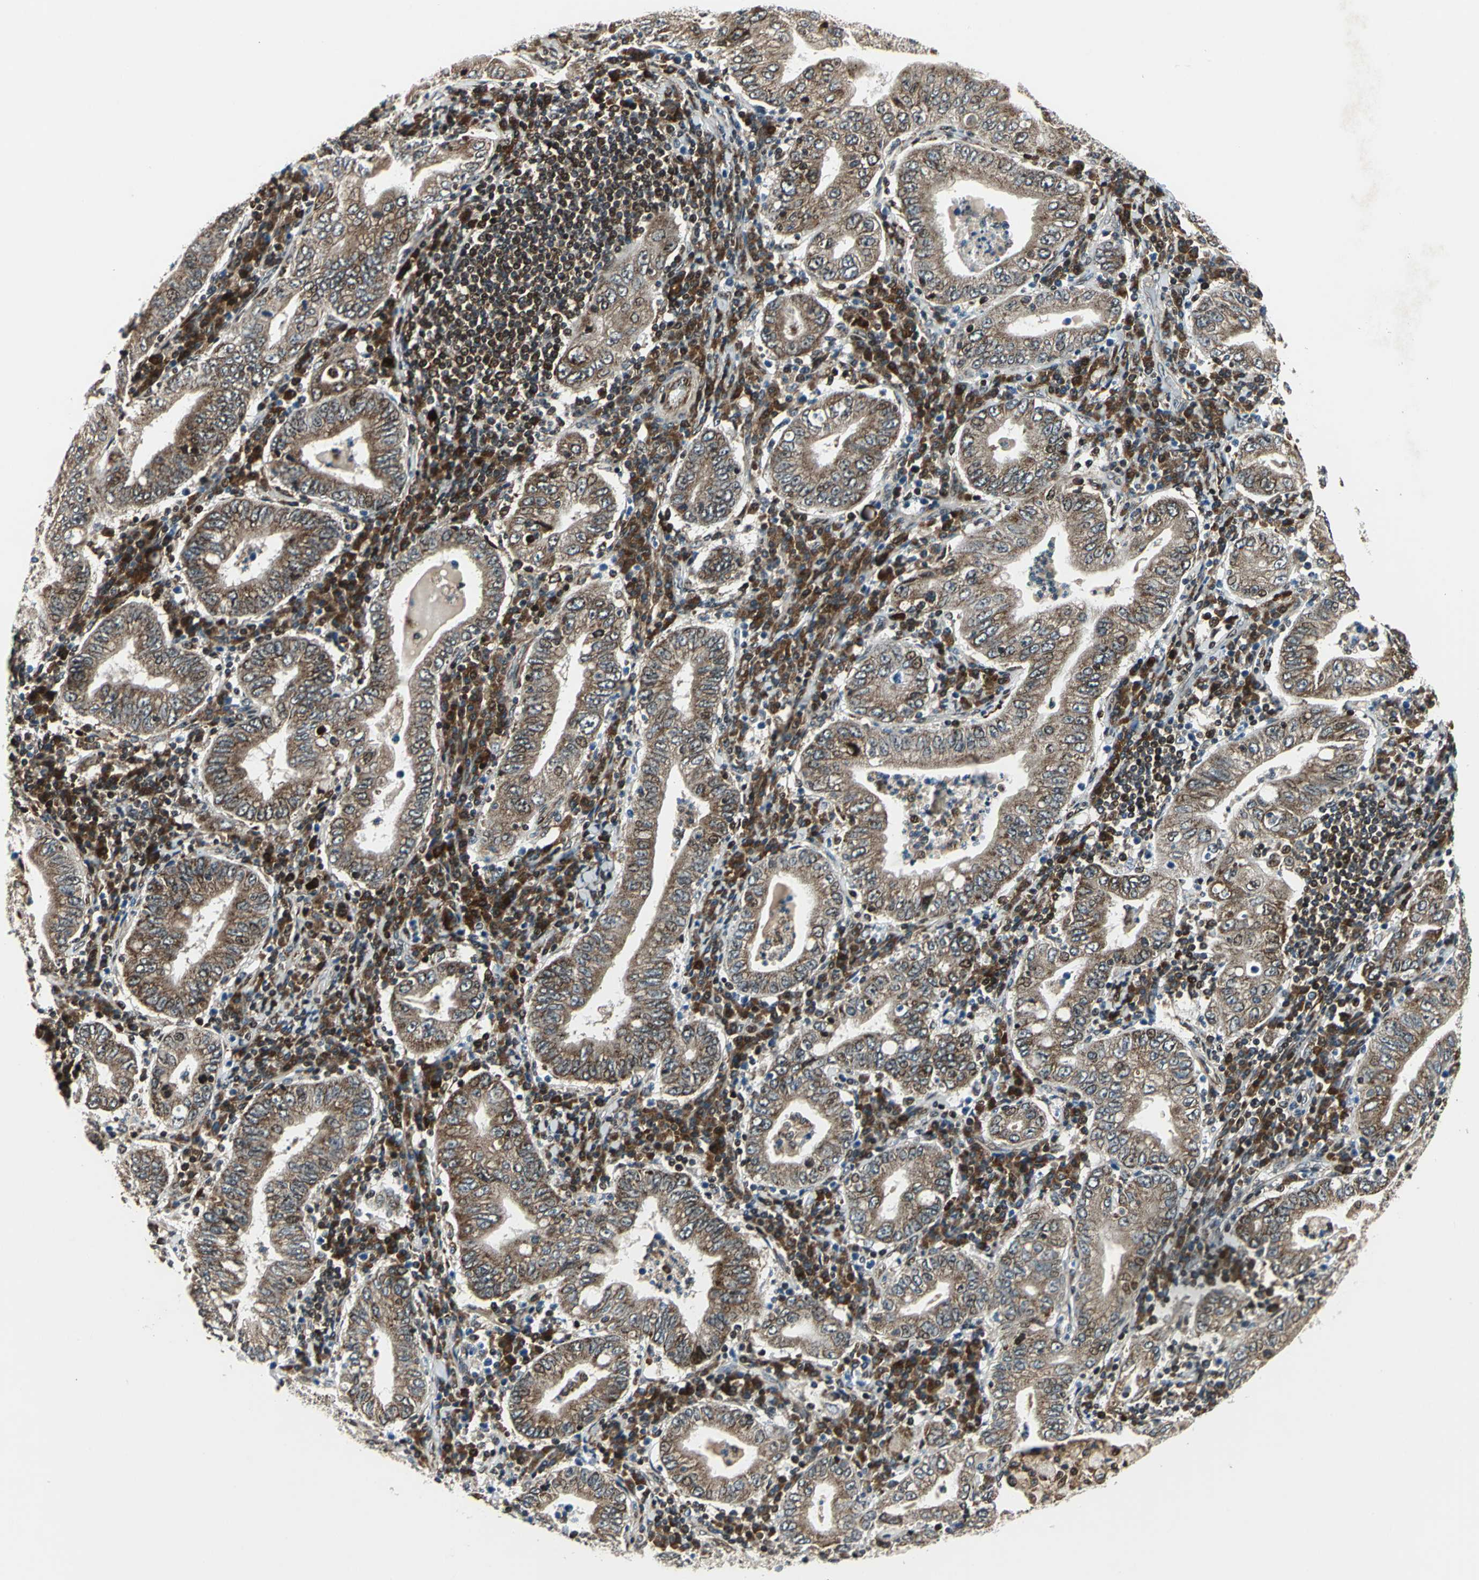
{"staining": {"intensity": "moderate", "quantity": ">75%", "location": "cytoplasmic/membranous"}, "tissue": "stomach cancer", "cell_type": "Tumor cells", "image_type": "cancer", "snomed": [{"axis": "morphology", "description": "Normal tissue, NOS"}, {"axis": "morphology", "description": "Adenocarcinoma, NOS"}, {"axis": "topography", "description": "Esophagus"}, {"axis": "topography", "description": "Stomach, upper"}, {"axis": "topography", "description": "Peripheral nerve tissue"}], "caption": "Human stomach adenocarcinoma stained with a brown dye shows moderate cytoplasmic/membranous positive expression in approximately >75% of tumor cells.", "gene": "AATF", "patient": {"sex": "male", "age": 62}}